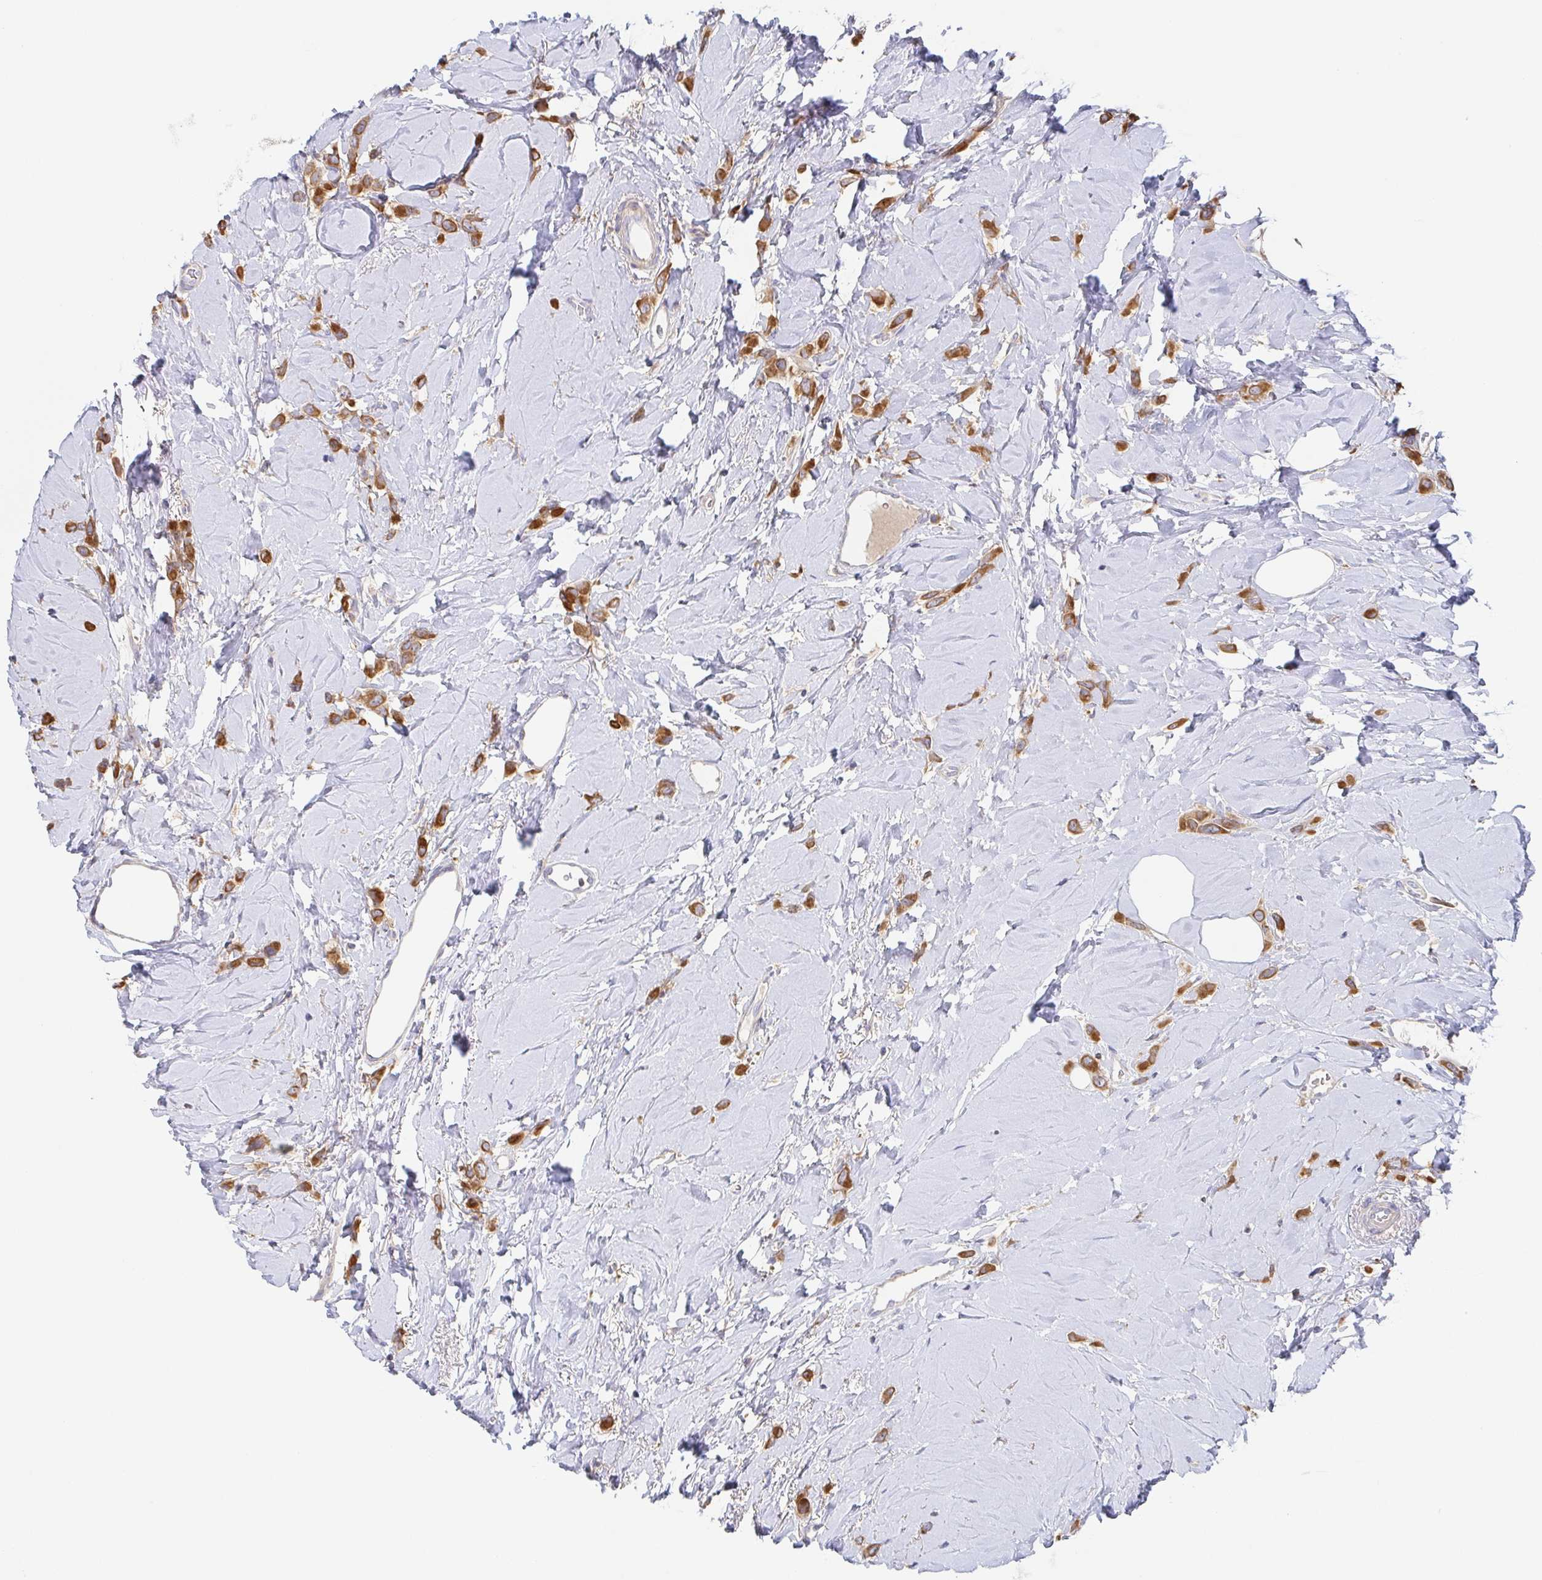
{"staining": {"intensity": "strong", "quantity": ">75%", "location": "cytoplasmic/membranous"}, "tissue": "breast cancer", "cell_type": "Tumor cells", "image_type": "cancer", "snomed": [{"axis": "morphology", "description": "Lobular carcinoma"}, {"axis": "topography", "description": "Breast"}], "caption": "IHC photomicrograph of neoplastic tissue: lobular carcinoma (breast) stained using immunohistochemistry (IHC) exhibits high levels of strong protein expression localized specifically in the cytoplasmic/membranous of tumor cells, appearing as a cytoplasmic/membranous brown color.", "gene": "TUFT1", "patient": {"sex": "female", "age": 66}}